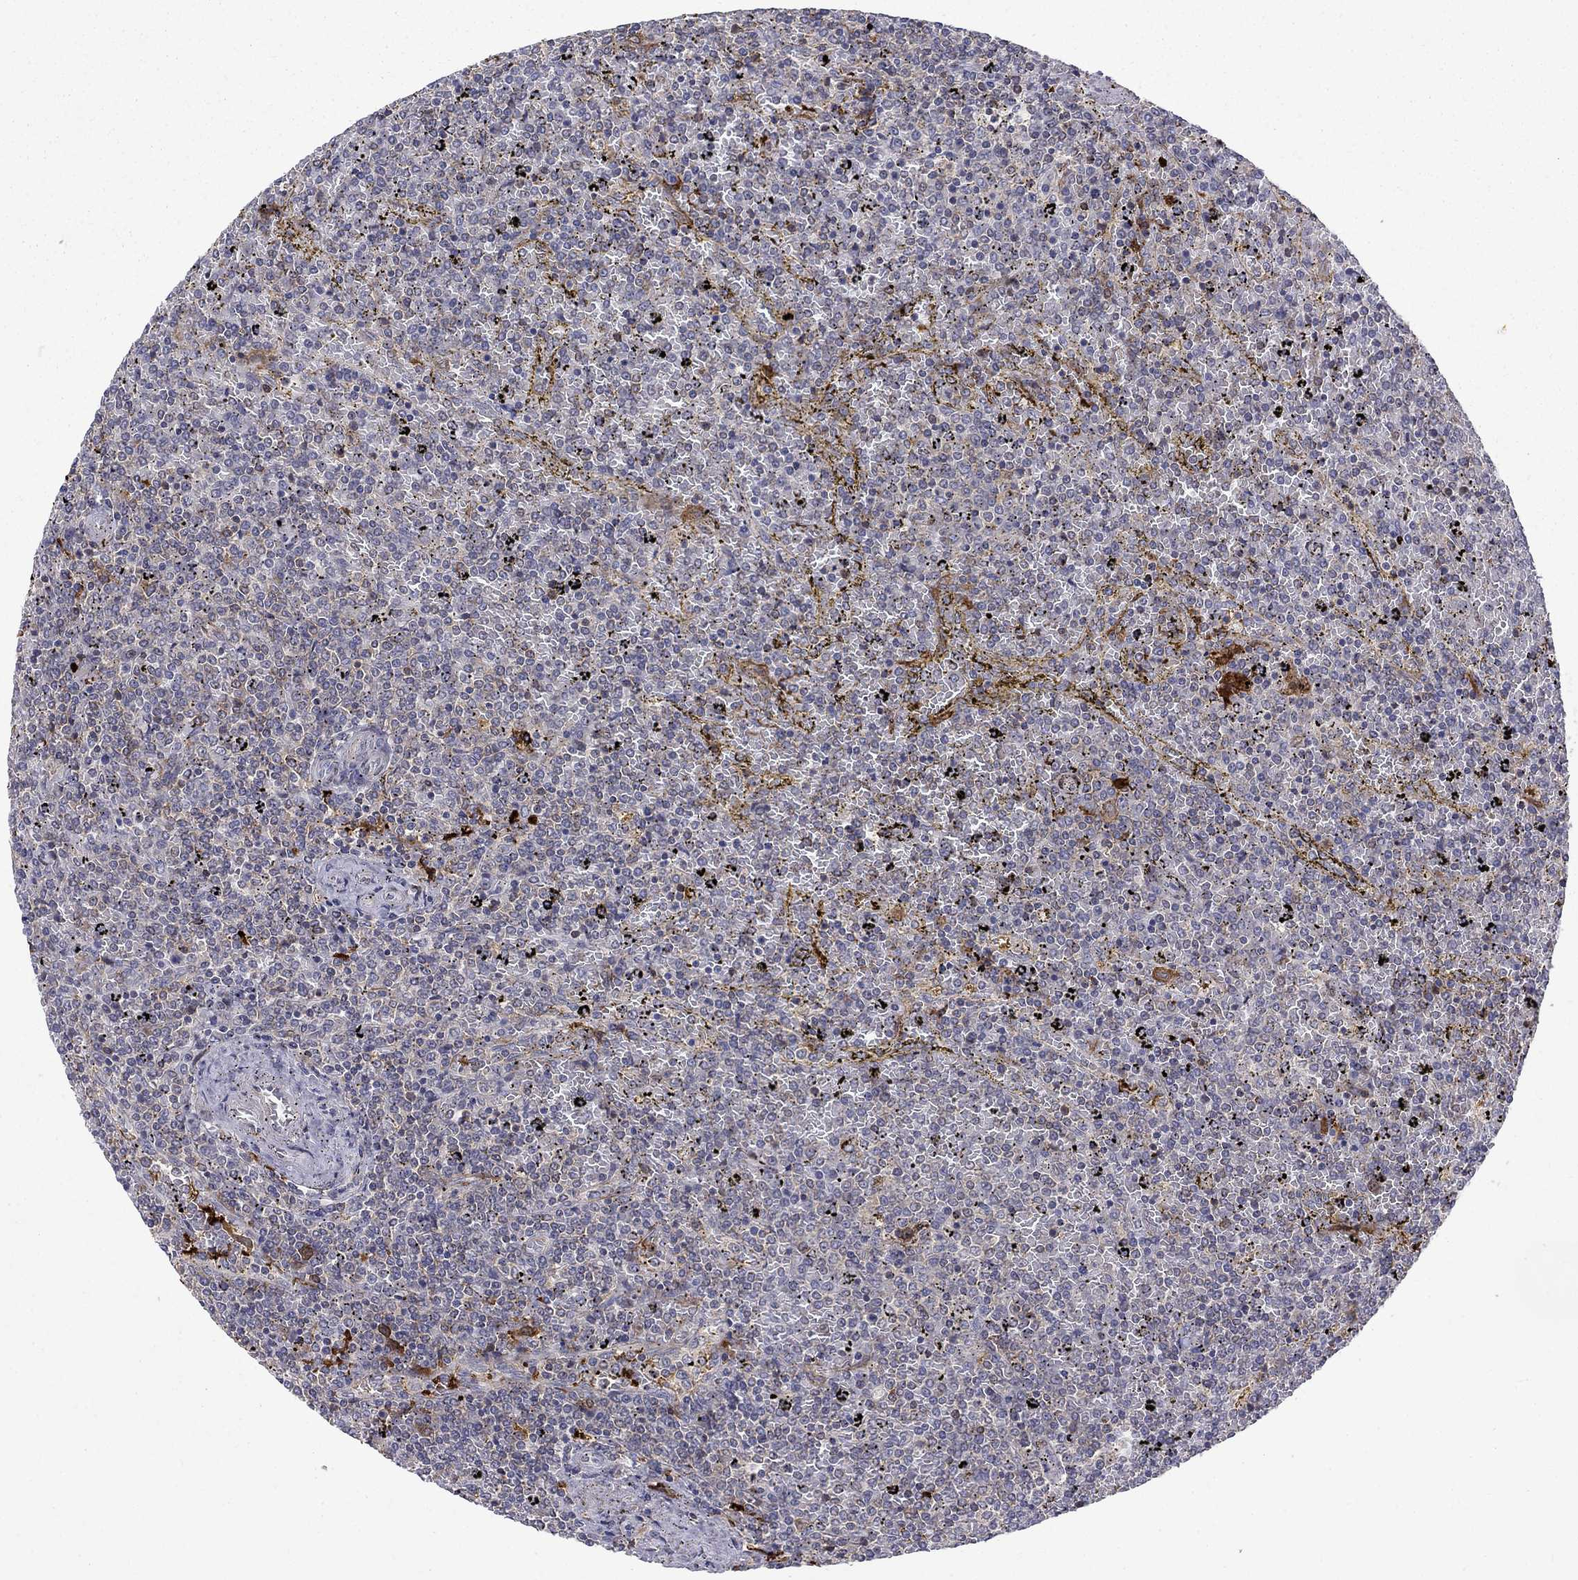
{"staining": {"intensity": "weak", "quantity": ">75%", "location": "cytoplasmic/membranous"}, "tissue": "lymphoma", "cell_type": "Tumor cells", "image_type": "cancer", "snomed": [{"axis": "morphology", "description": "Malignant lymphoma, non-Hodgkin's type, Low grade"}, {"axis": "topography", "description": "Spleen"}], "caption": "Weak cytoplasmic/membranous staining for a protein is appreciated in about >75% of tumor cells of low-grade malignant lymphoma, non-Hodgkin's type using immunohistochemistry (IHC).", "gene": "PCBP3", "patient": {"sex": "female", "age": 77}}